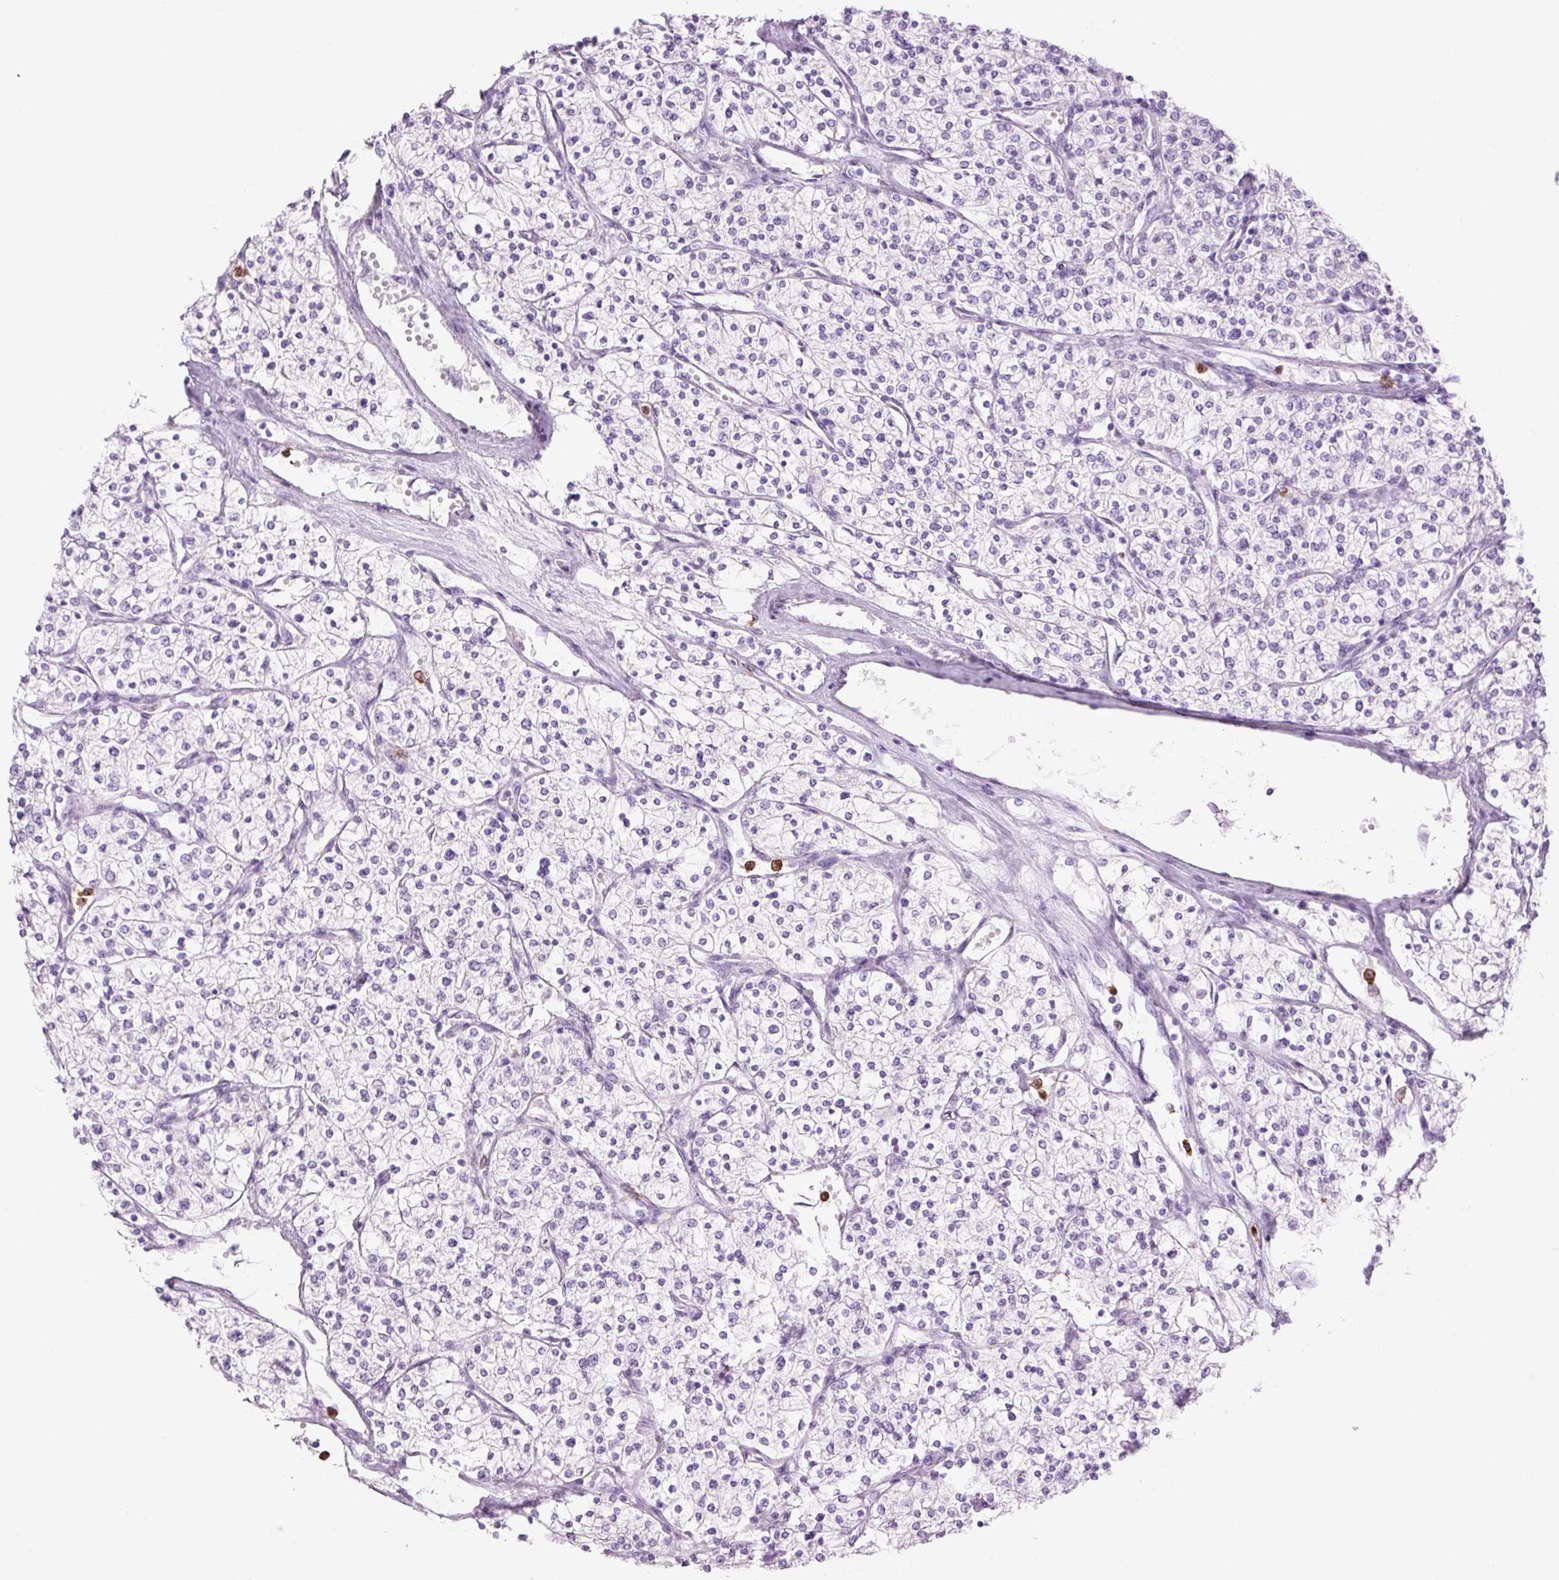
{"staining": {"intensity": "negative", "quantity": "none", "location": "none"}, "tissue": "renal cancer", "cell_type": "Tumor cells", "image_type": "cancer", "snomed": [{"axis": "morphology", "description": "Adenocarcinoma, NOS"}, {"axis": "topography", "description": "Kidney"}], "caption": "Immunohistochemical staining of renal cancer reveals no significant positivity in tumor cells.", "gene": "LYZ", "patient": {"sex": "male", "age": 80}}